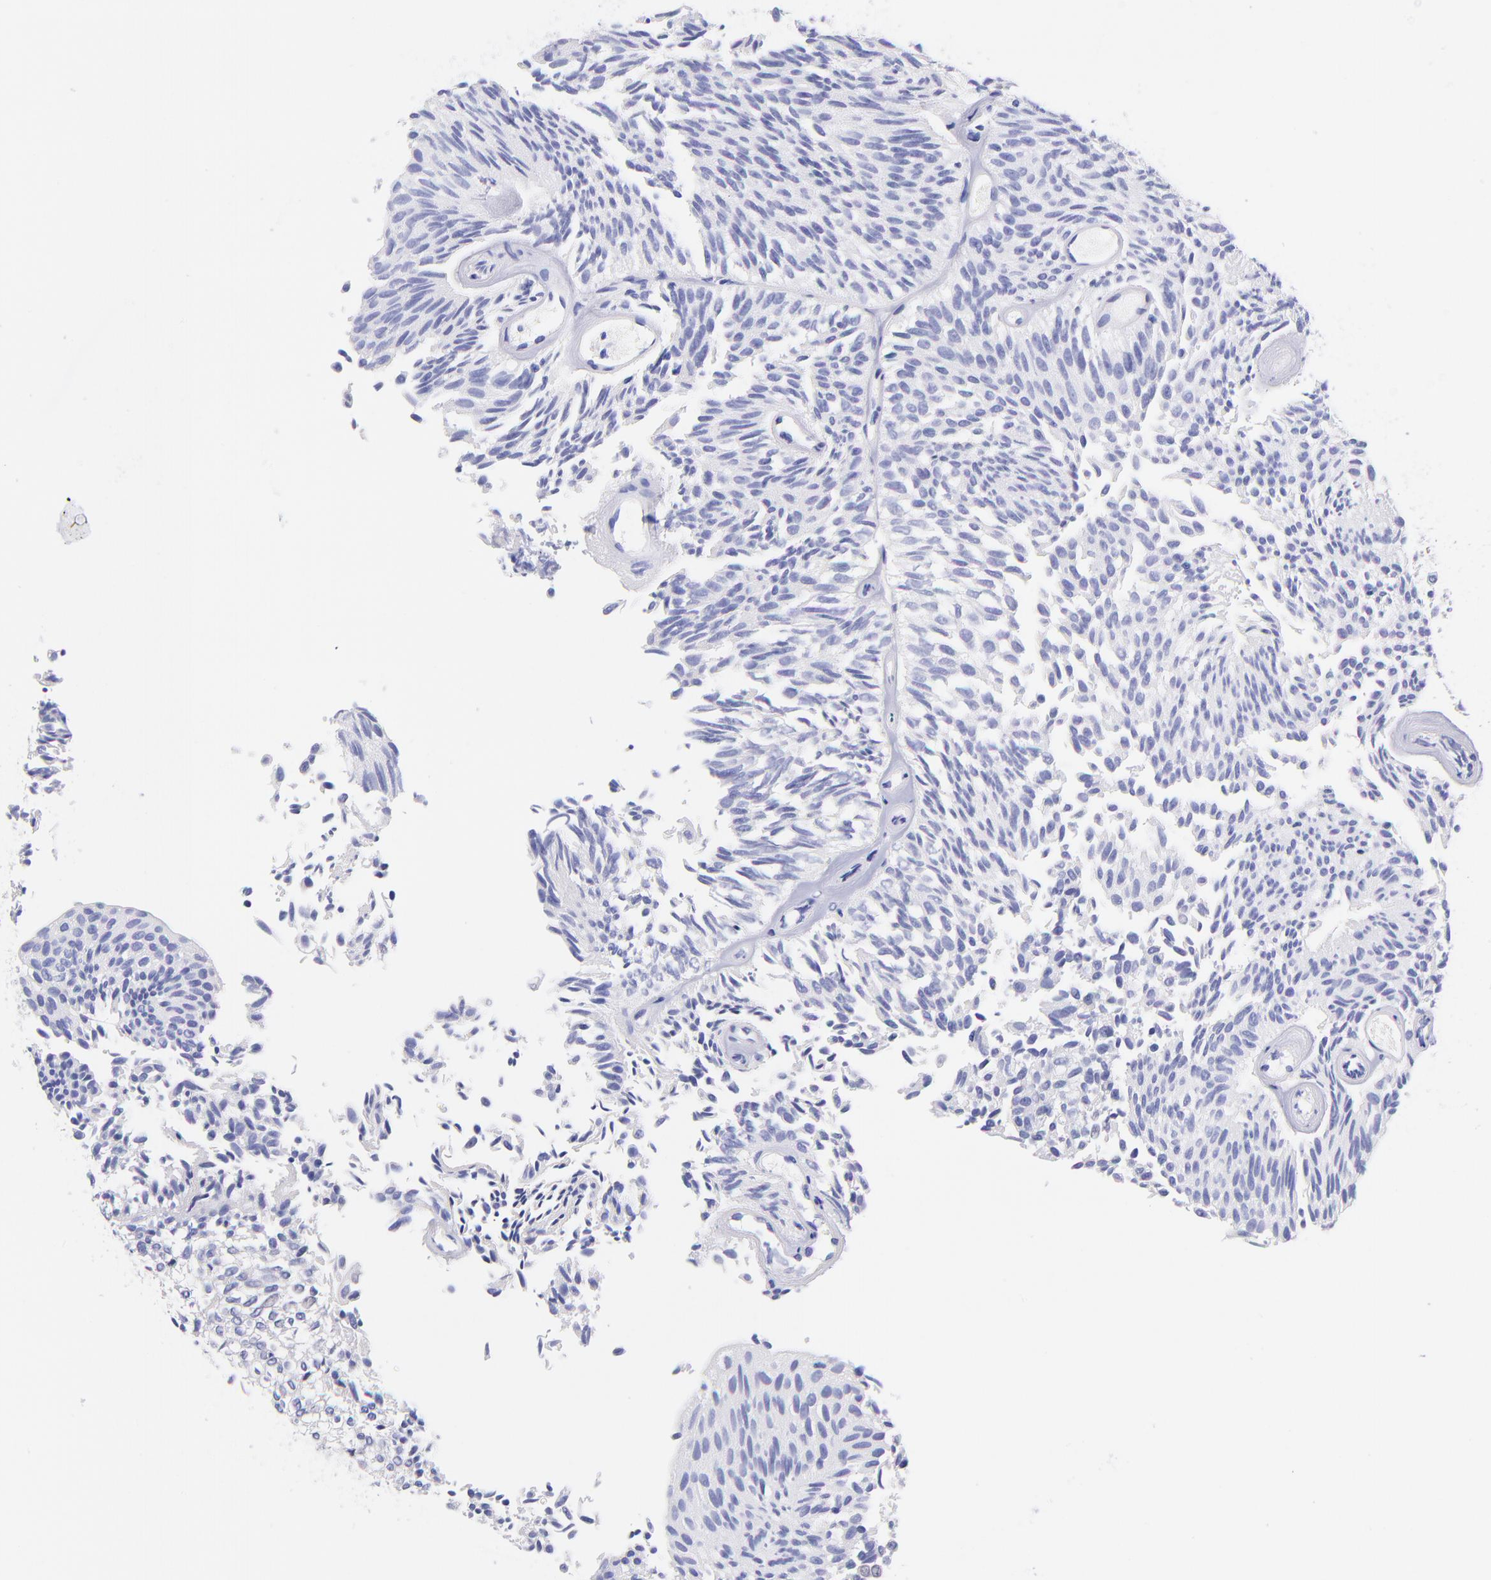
{"staining": {"intensity": "negative", "quantity": "none", "location": "none"}, "tissue": "urothelial cancer", "cell_type": "Tumor cells", "image_type": "cancer", "snomed": [{"axis": "morphology", "description": "Urothelial carcinoma, Low grade"}, {"axis": "topography", "description": "Urinary bladder"}], "caption": "Low-grade urothelial carcinoma stained for a protein using IHC displays no staining tumor cells.", "gene": "RAB3B", "patient": {"sex": "male", "age": 76}}